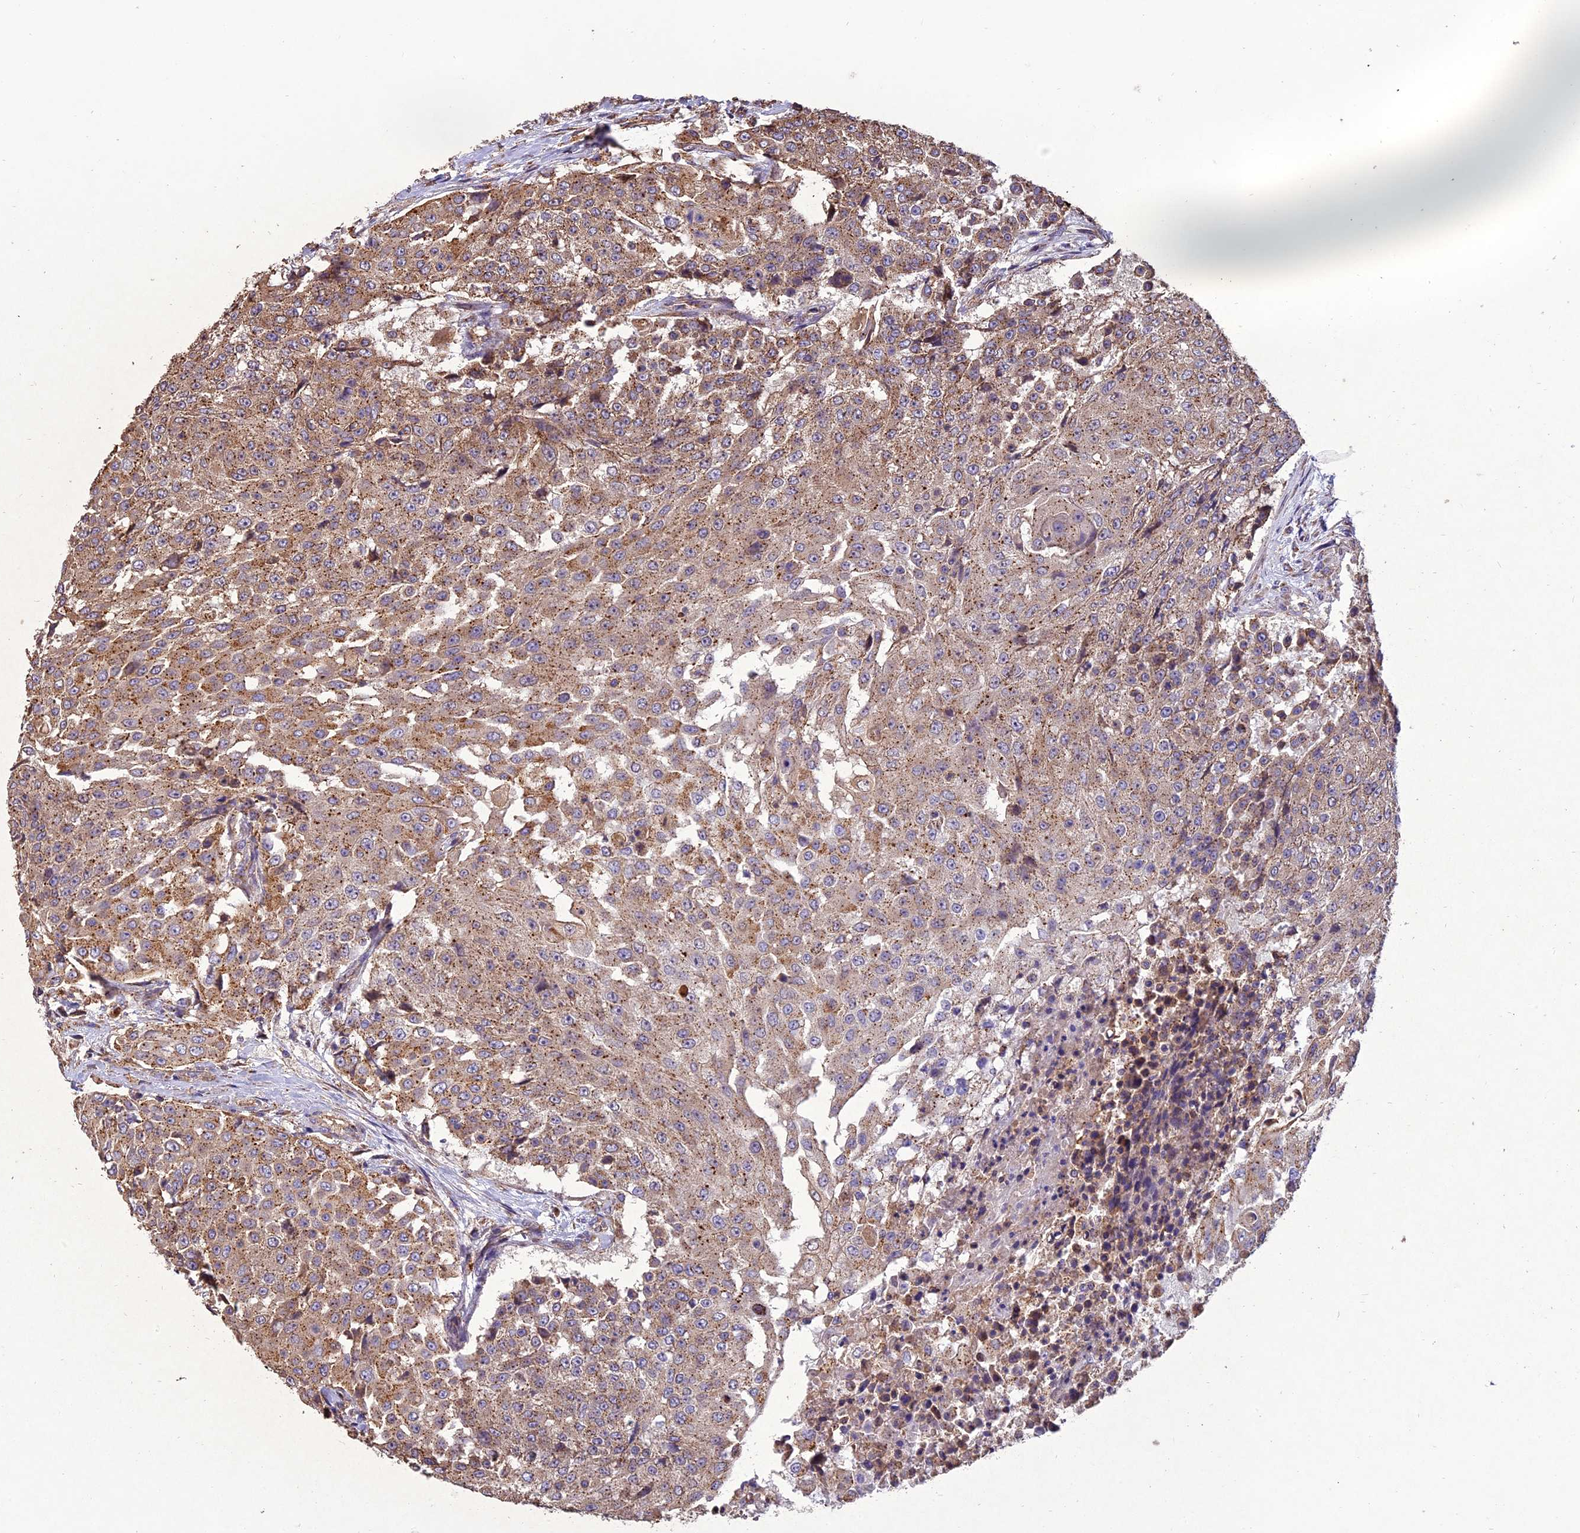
{"staining": {"intensity": "moderate", "quantity": "25%-75%", "location": "cytoplasmic/membranous"}, "tissue": "urothelial cancer", "cell_type": "Tumor cells", "image_type": "cancer", "snomed": [{"axis": "morphology", "description": "Urothelial carcinoma, High grade"}, {"axis": "topography", "description": "Urinary bladder"}], "caption": "The immunohistochemical stain shows moderate cytoplasmic/membranous positivity in tumor cells of urothelial carcinoma (high-grade) tissue.", "gene": "CHMP2A", "patient": {"sex": "female", "age": 63}}